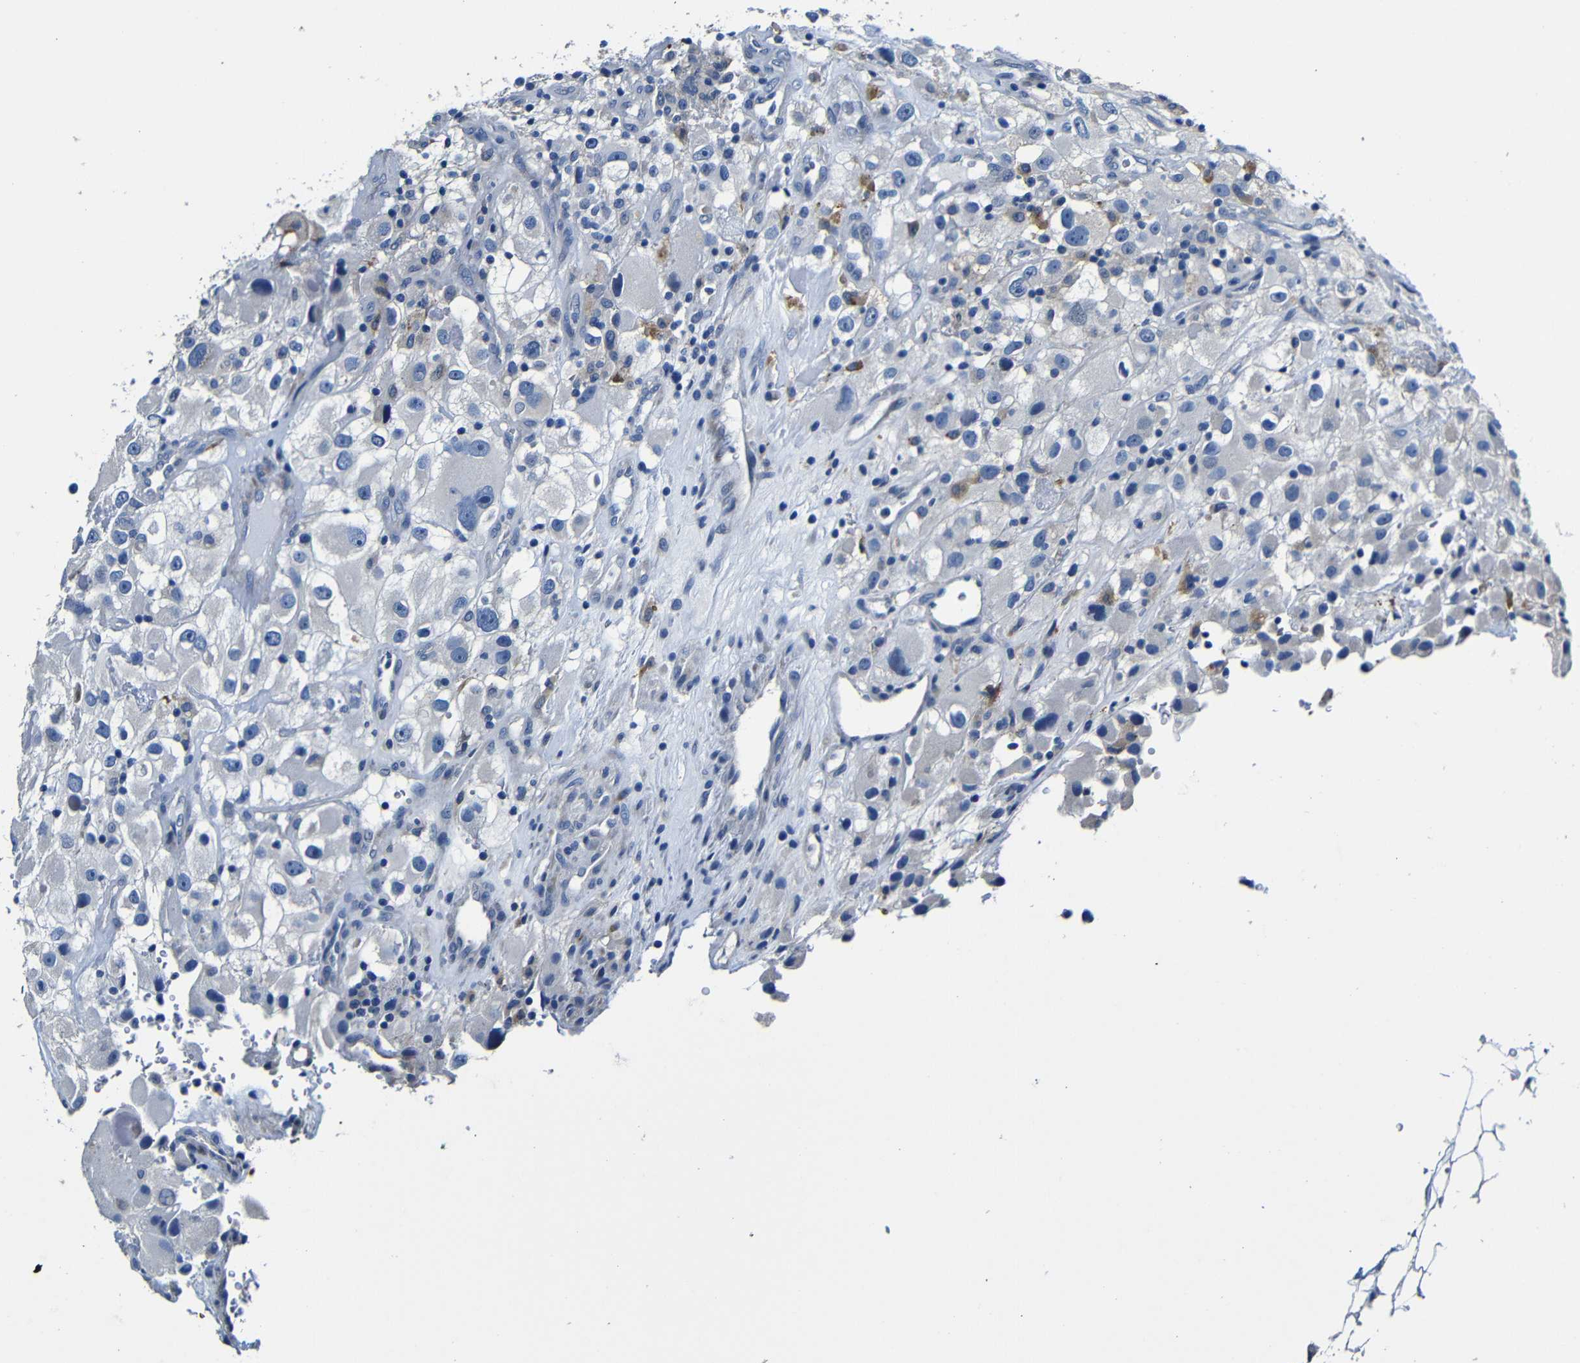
{"staining": {"intensity": "negative", "quantity": "none", "location": "none"}, "tissue": "renal cancer", "cell_type": "Tumor cells", "image_type": "cancer", "snomed": [{"axis": "morphology", "description": "Adenocarcinoma, NOS"}, {"axis": "topography", "description": "Kidney"}], "caption": "This is a histopathology image of immunohistochemistry staining of adenocarcinoma (renal), which shows no expression in tumor cells.", "gene": "TNFAIP1", "patient": {"sex": "female", "age": 52}}